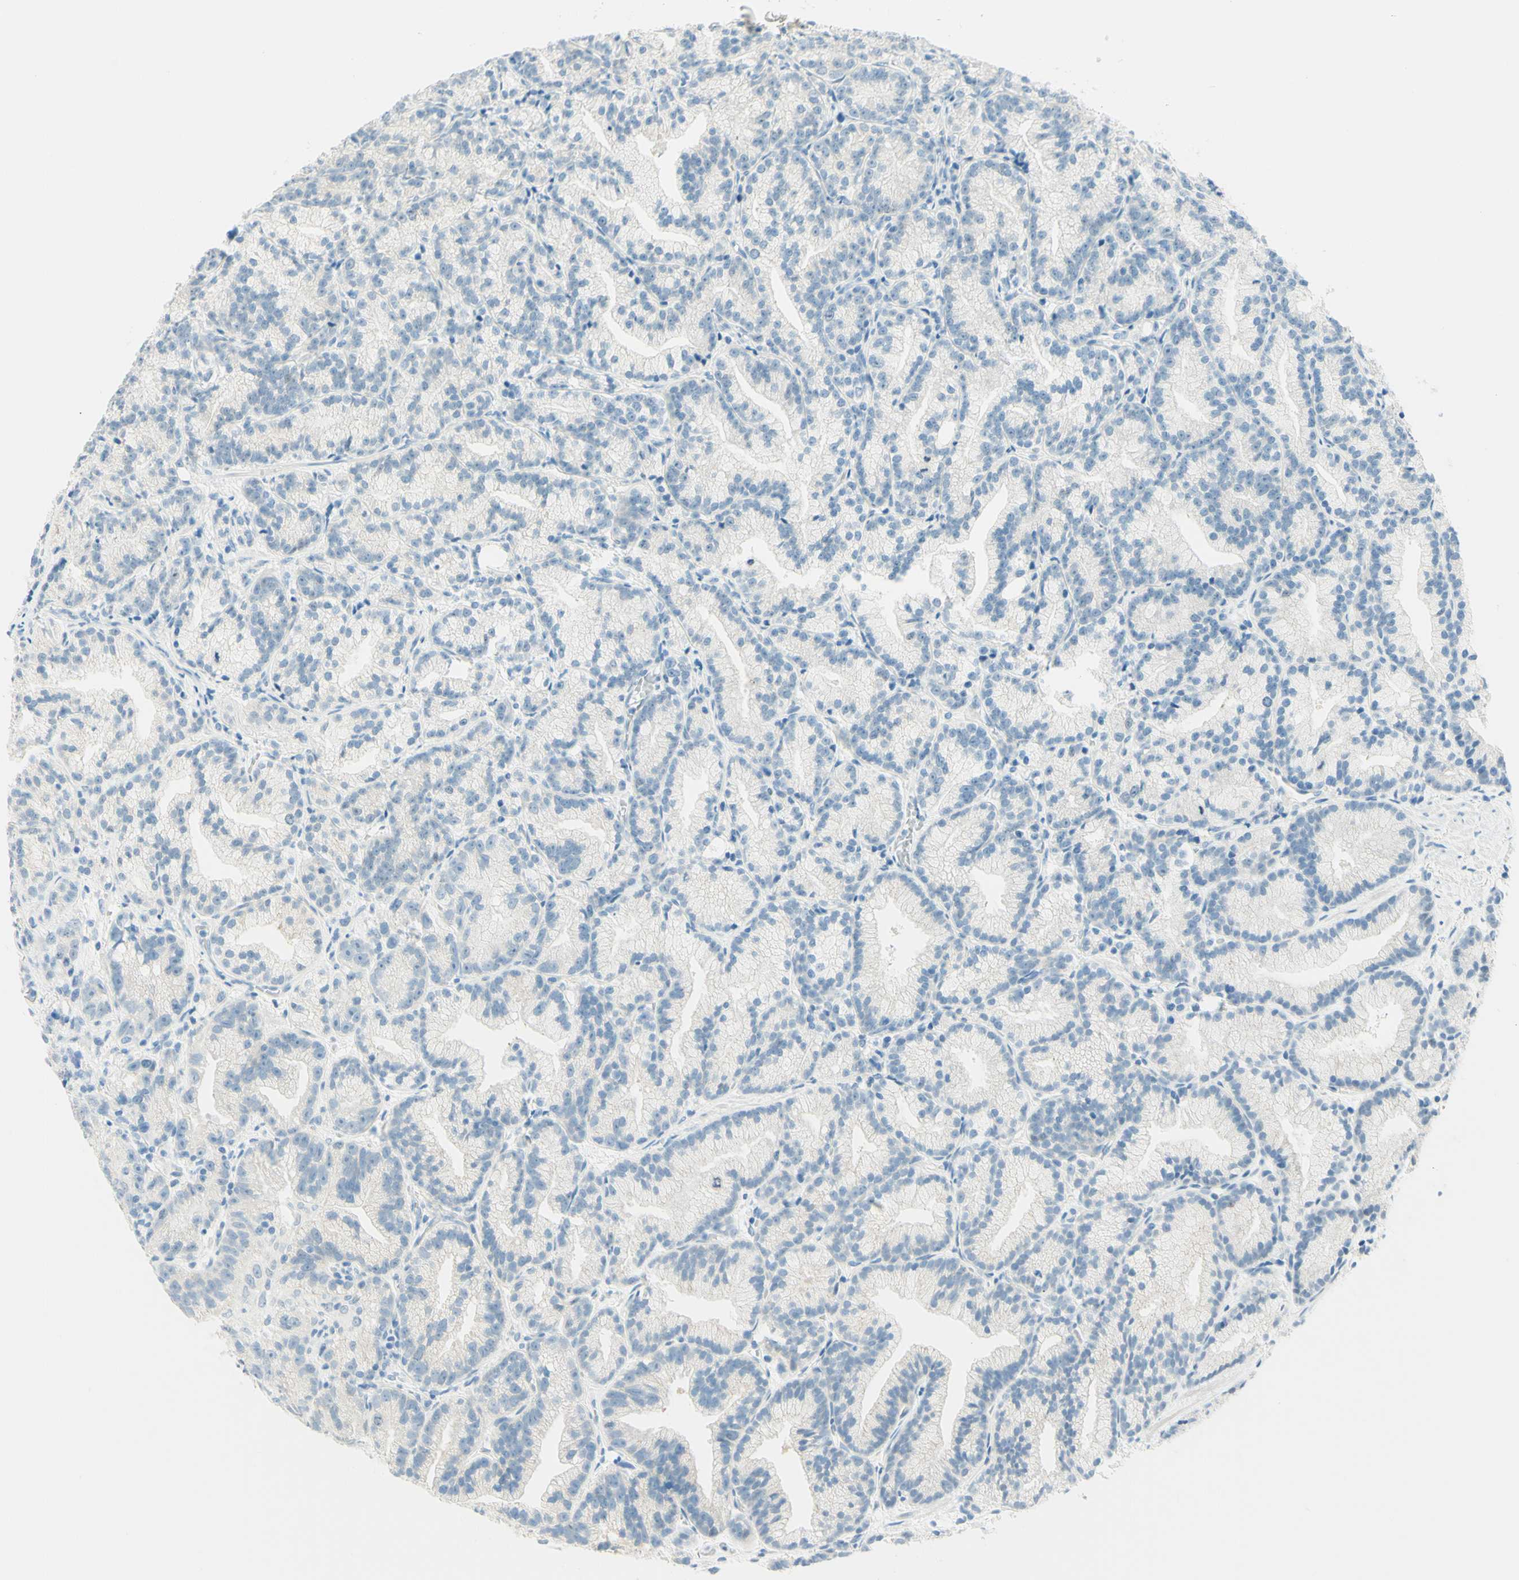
{"staining": {"intensity": "negative", "quantity": "none", "location": "none"}, "tissue": "prostate cancer", "cell_type": "Tumor cells", "image_type": "cancer", "snomed": [{"axis": "morphology", "description": "Adenocarcinoma, Low grade"}, {"axis": "topography", "description": "Prostate"}], "caption": "DAB (3,3'-diaminobenzidine) immunohistochemical staining of human prostate cancer shows no significant expression in tumor cells.", "gene": "TMEM132D", "patient": {"sex": "male", "age": 89}}